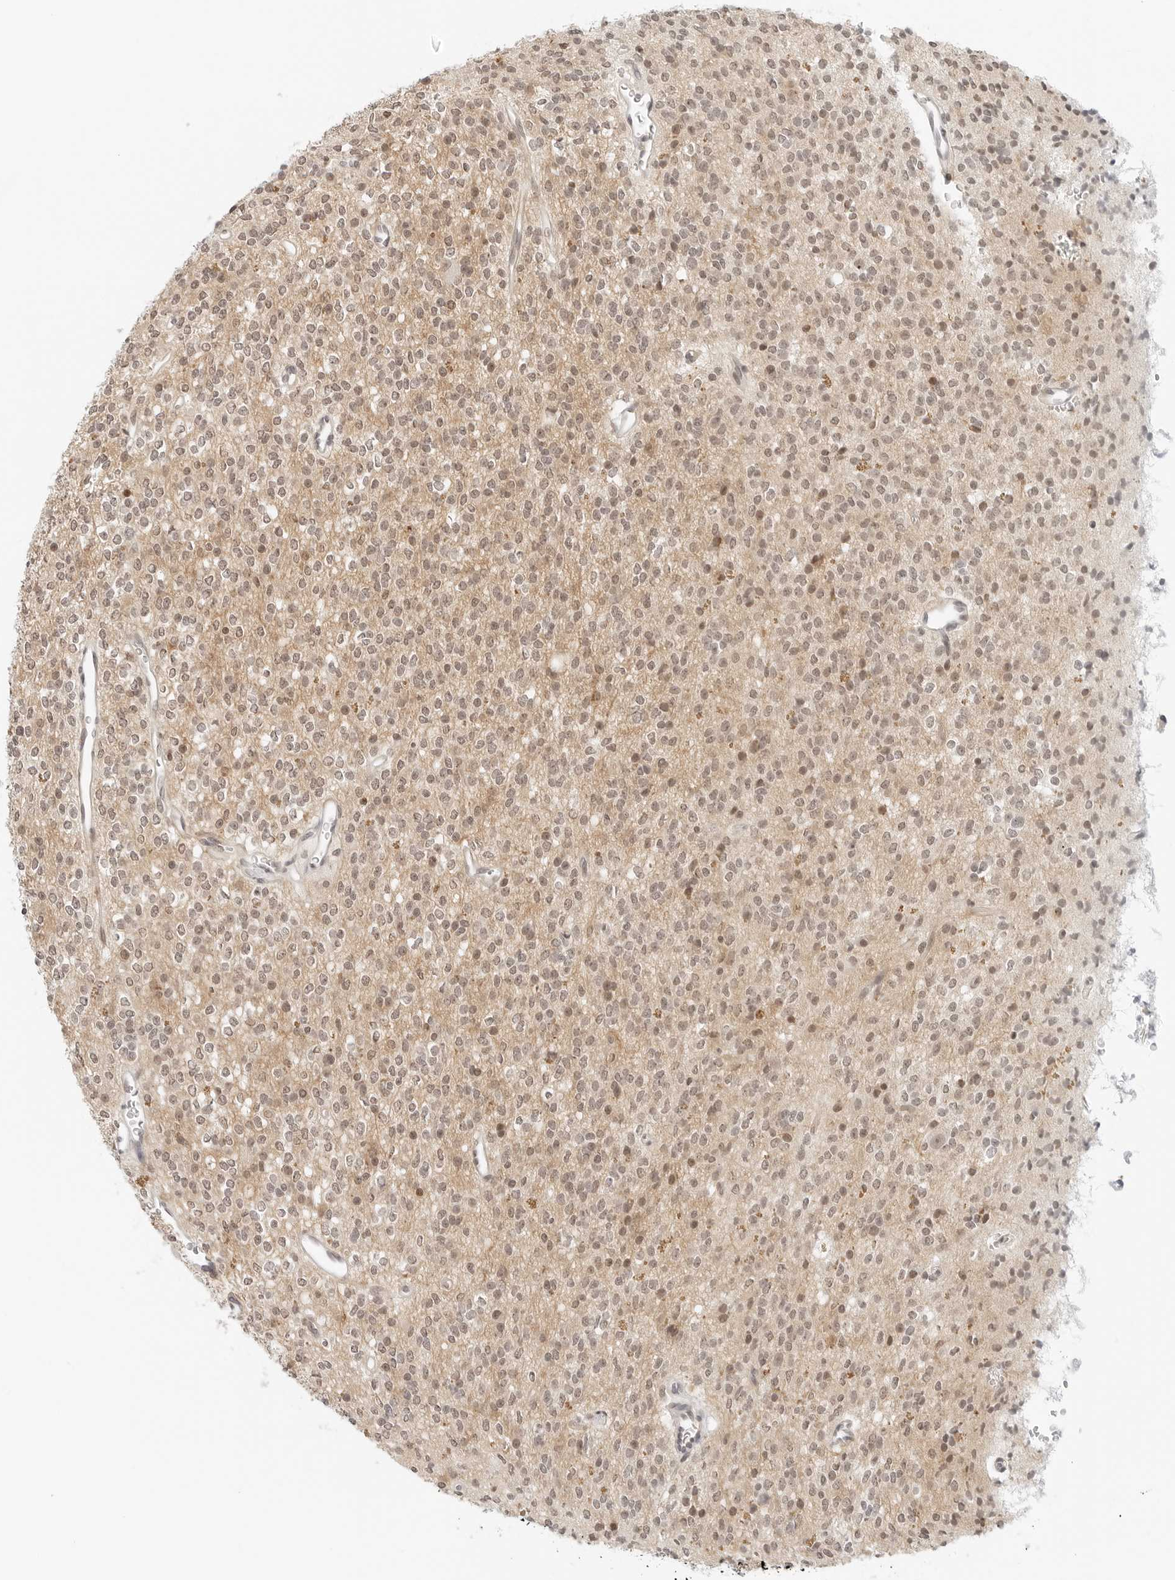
{"staining": {"intensity": "weak", "quantity": "25%-75%", "location": "nuclear"}, "tissue": "glioma", "cell_type": "Tumor cells", "image_type": "cancer", "snomed": [{"axis": "morphology", "description": "Glioma, malignant, High grade"}, {"axis": "topography", "description": "Brain"}], "caption": "Immunohistochemistry (DAB) staining of malignant glioma (high-grade) exhibits weak nuclear protein staining in about 25%-75% of tumor cells.", "gene": "NEO1", "patient": {"sex": "male", "age": 34}}